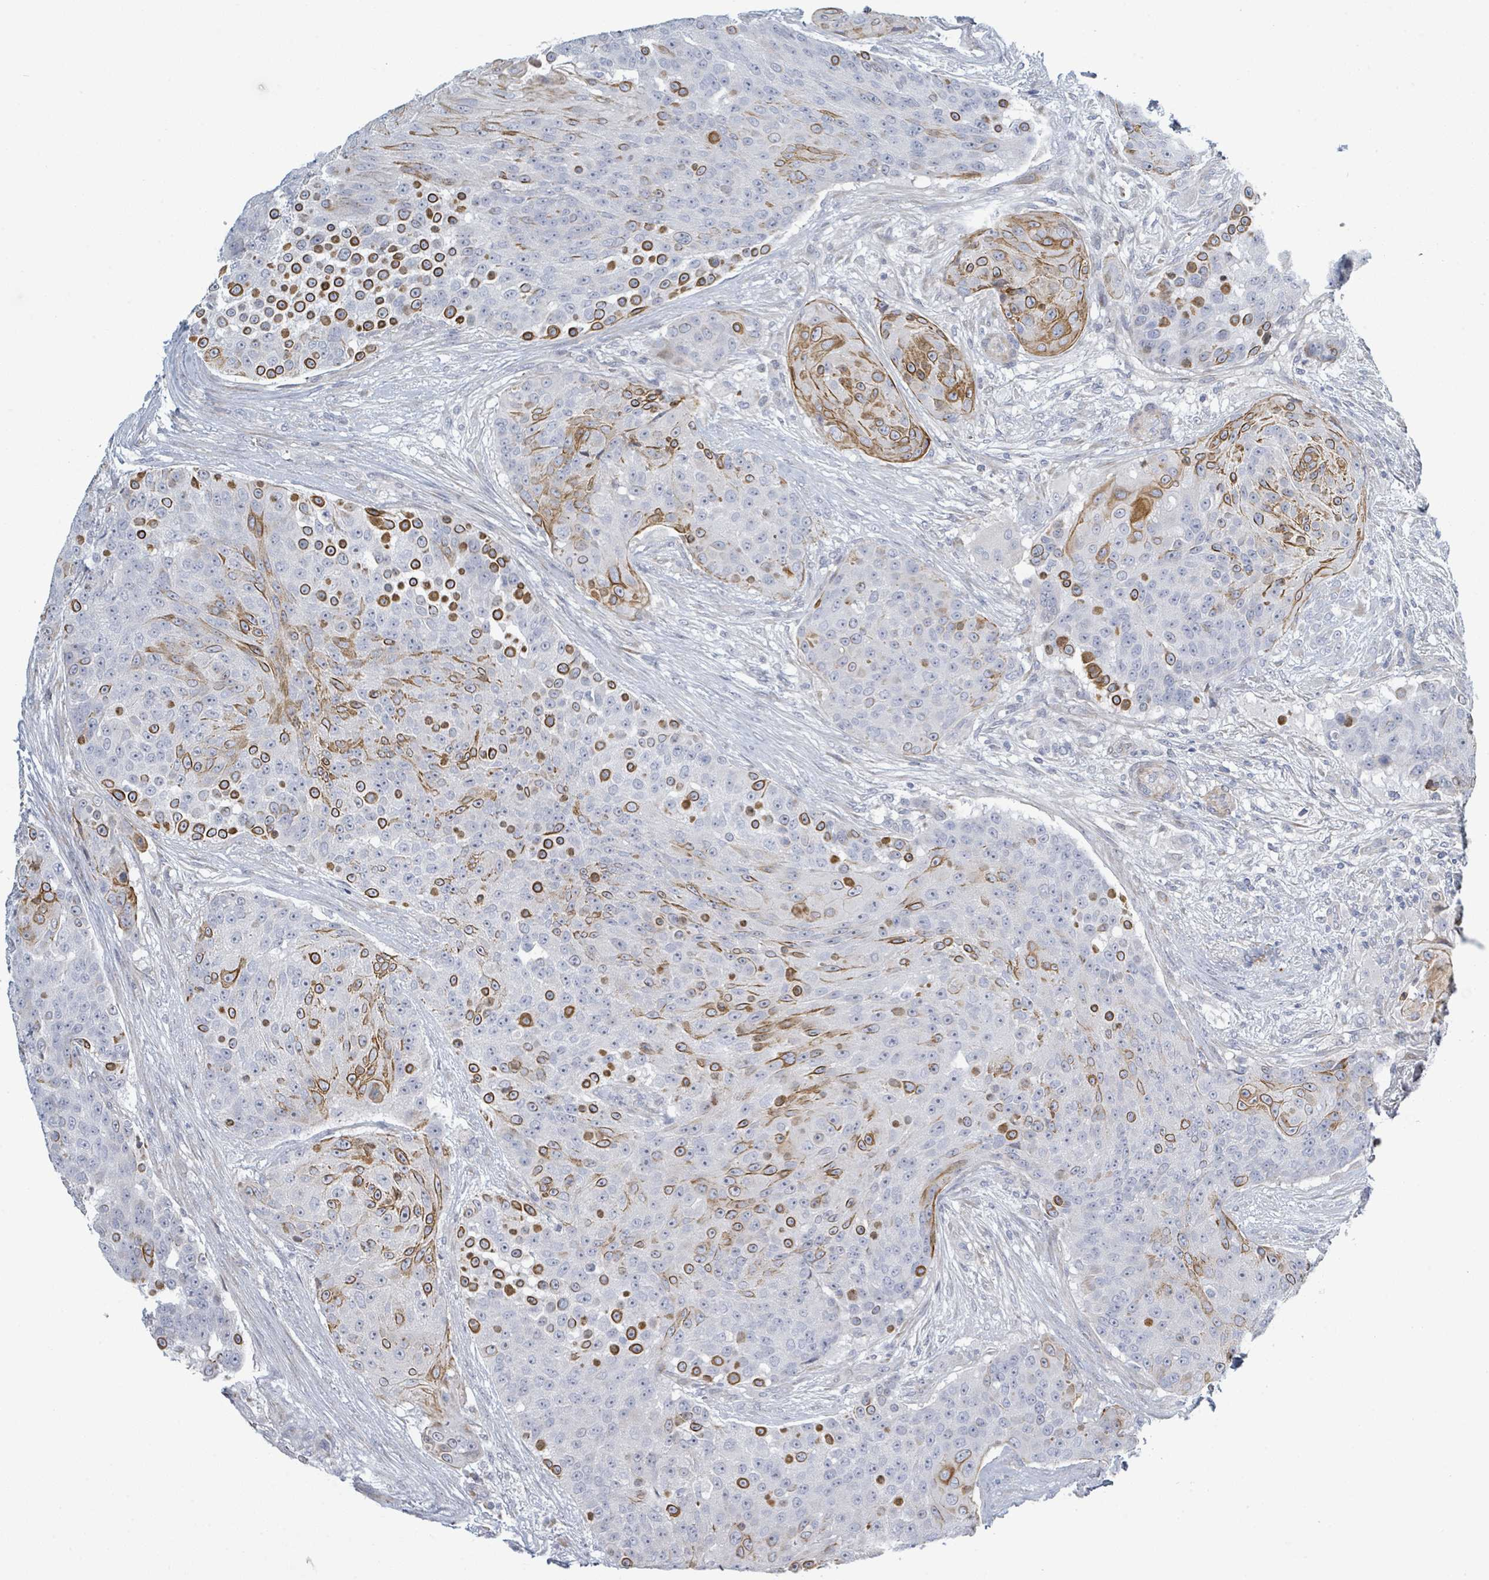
{"staining": {"intensity": "strong", "quantity": "<25%", "location": "cytoplasmic/membranous"}, "tissue": "urothelial cancer", "cell_type": "Tumor cells", "image_type": "cancer", "snomed": [{"axis": "morphology", "description": "Urothelial carcinoma, High grade"}, {"axis": "topography", "description": "Urinary bladder"}], "caption": "The photomicrograph displays immunohistochemical staining of high-grade urothelial carcinoma. There is strong cytoplasmic/membranous positivity is present in about <25% of tumor cells.", "gene": "RAB33B", "patient": {"sex": "female", "age": 63}}